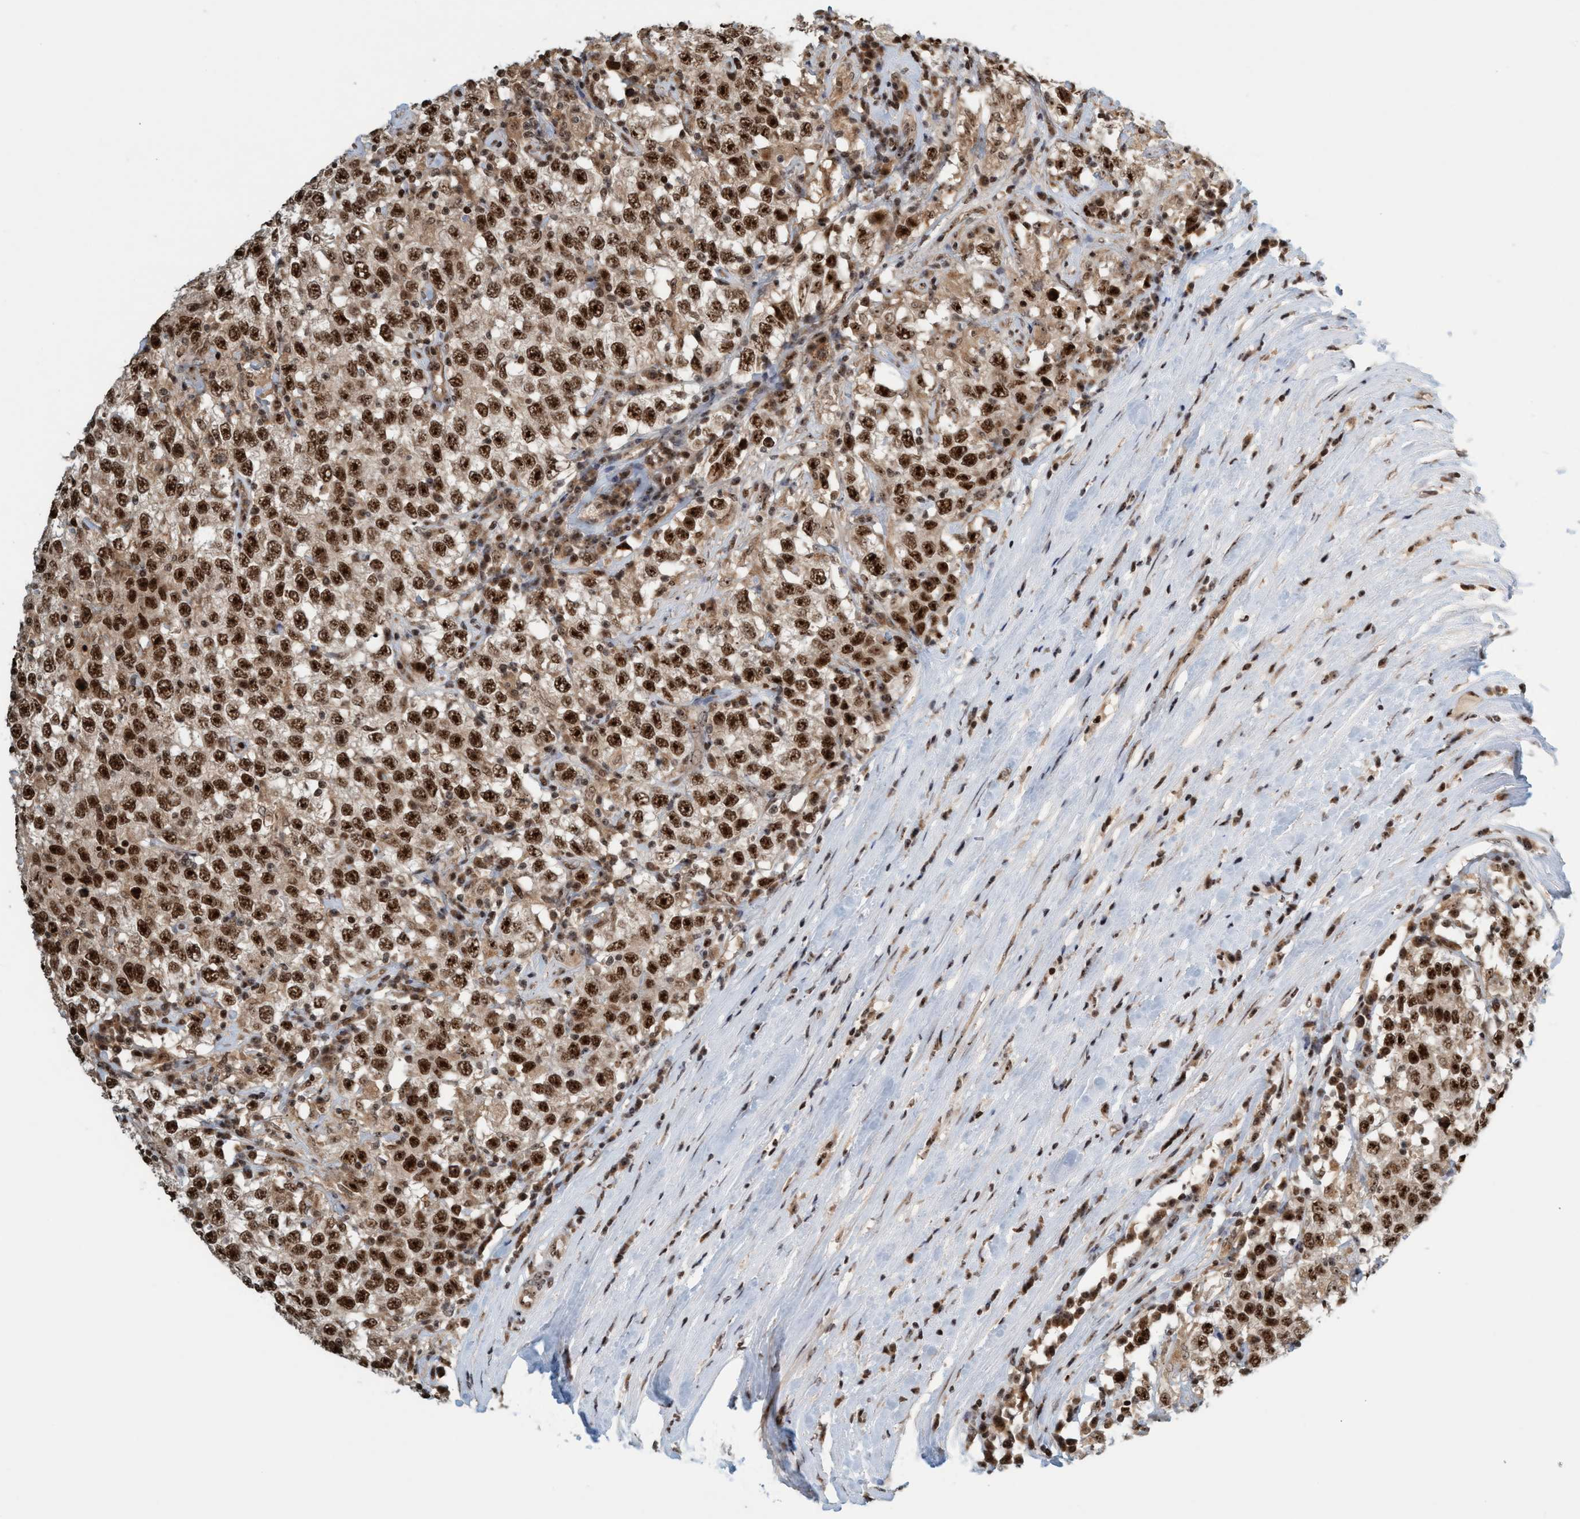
{"staining": {"intensity": "strong", "quantity": ">75%", "location": "nuclear"}, "tissue": "testis cancer", "cell_type": "Tumor cells", "image_type": "cancer", "snomed": [{"axis": "morphology", "description": "Seminoma, NOS"}, {"axis": "topography", "description": "Testis"}], "caption": "Seminoma (testis) stained with a protein marker displays strong staining in tumor cells.", "gene": "SMCR8", "patient": {"sex": "male", "age": 41}}